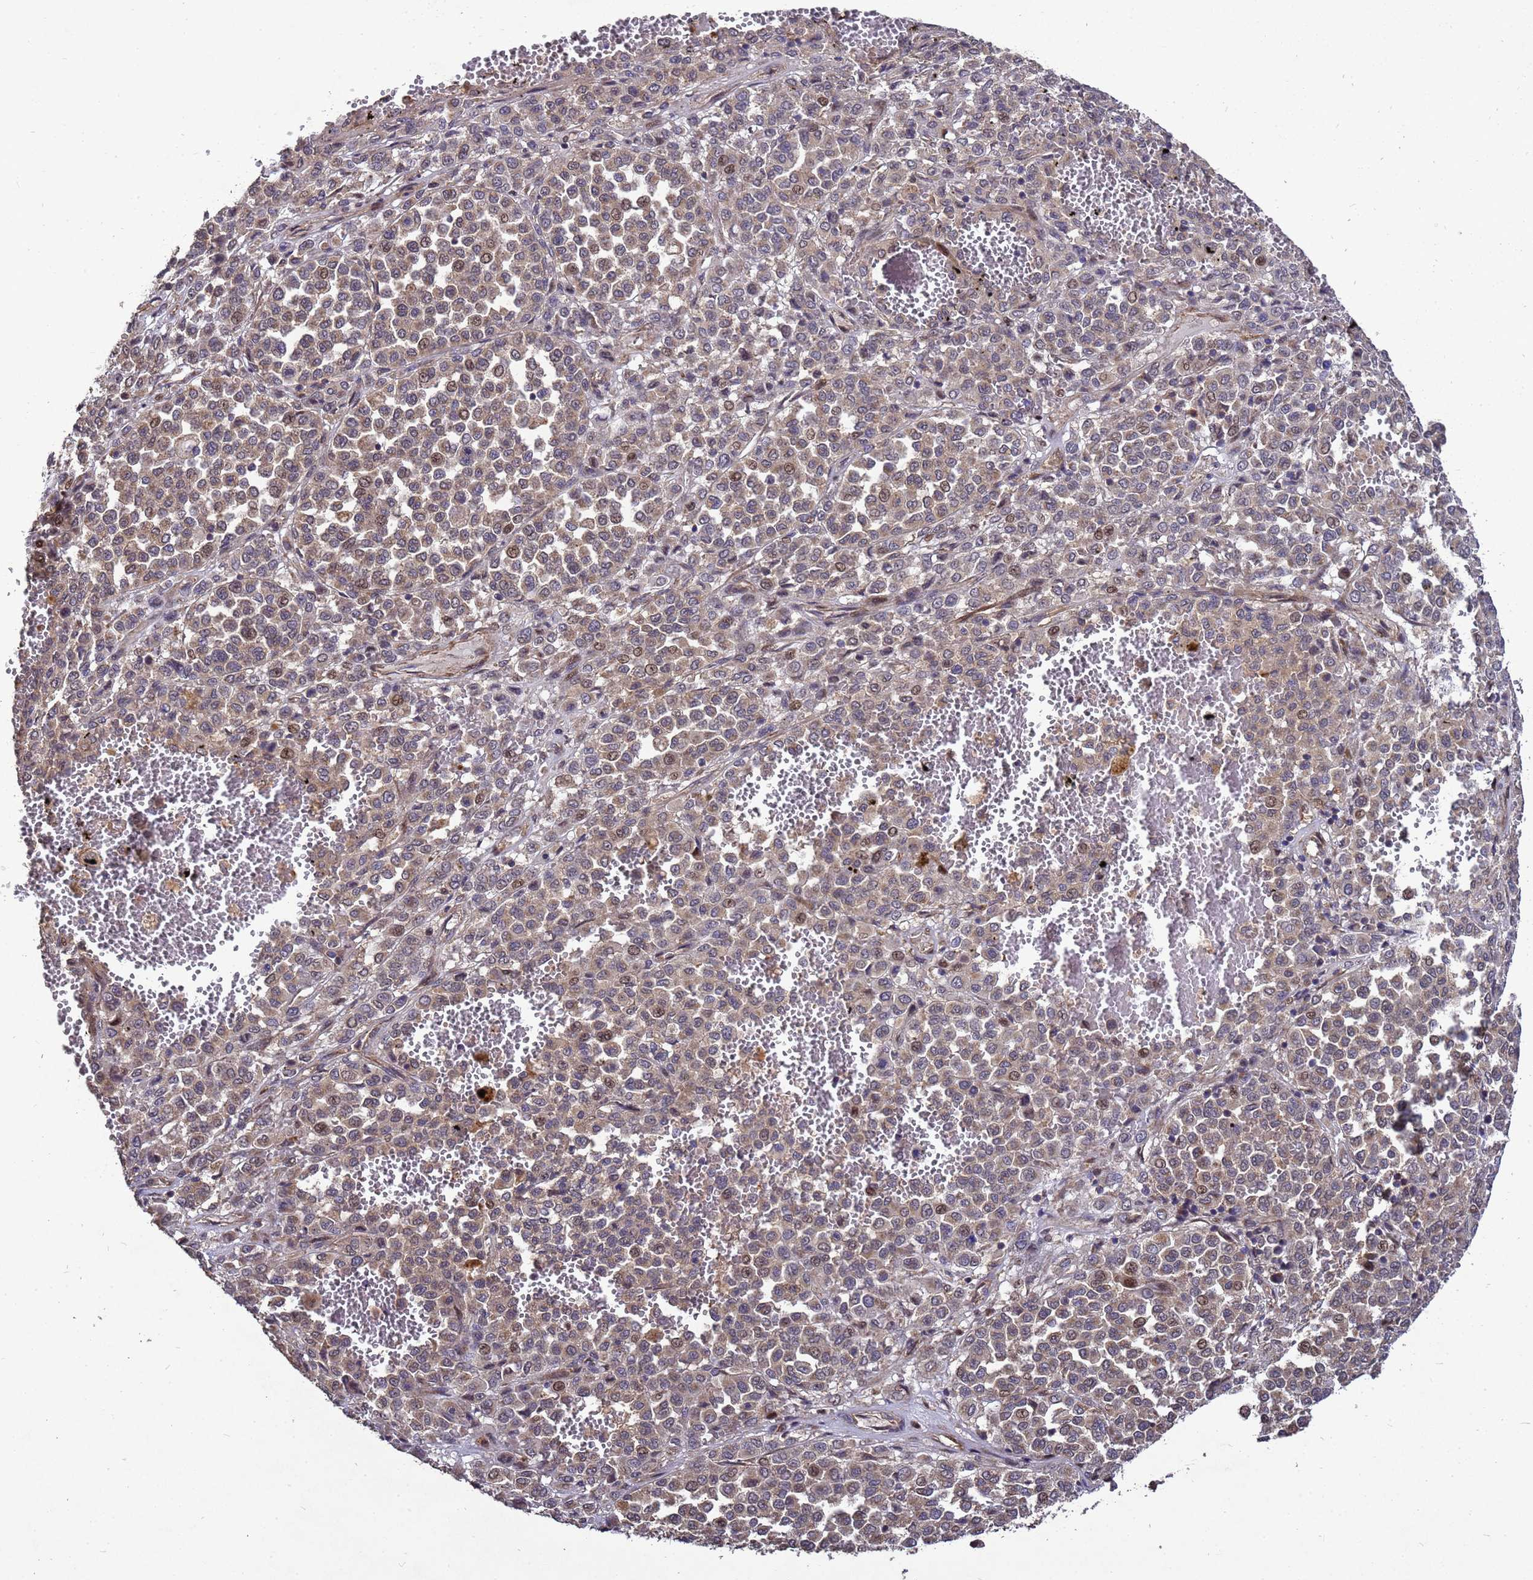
{"staining": {"intensity": "weak", "quantity": ">75%", "location": "cytoplasmic/membranous,nuclear"}, "tissue": "melanoma", "cell_type": "Tumor cells", "image_type": "cancer", "snomed": [{"axis": "morphology", "description": "Malignant melanoma, Metastatic site"}, {"axis": "topography", "description": "Pancreas"}], "caption": "A micrograph showing weak cytoplasmic/membranous and nuclear staining in about >75% of tumor cells in melanoma, as visualized by brown immunohistochemical staining.", "gene": "RSPRY1", "patient": {"sex": "female", "age": 30}}